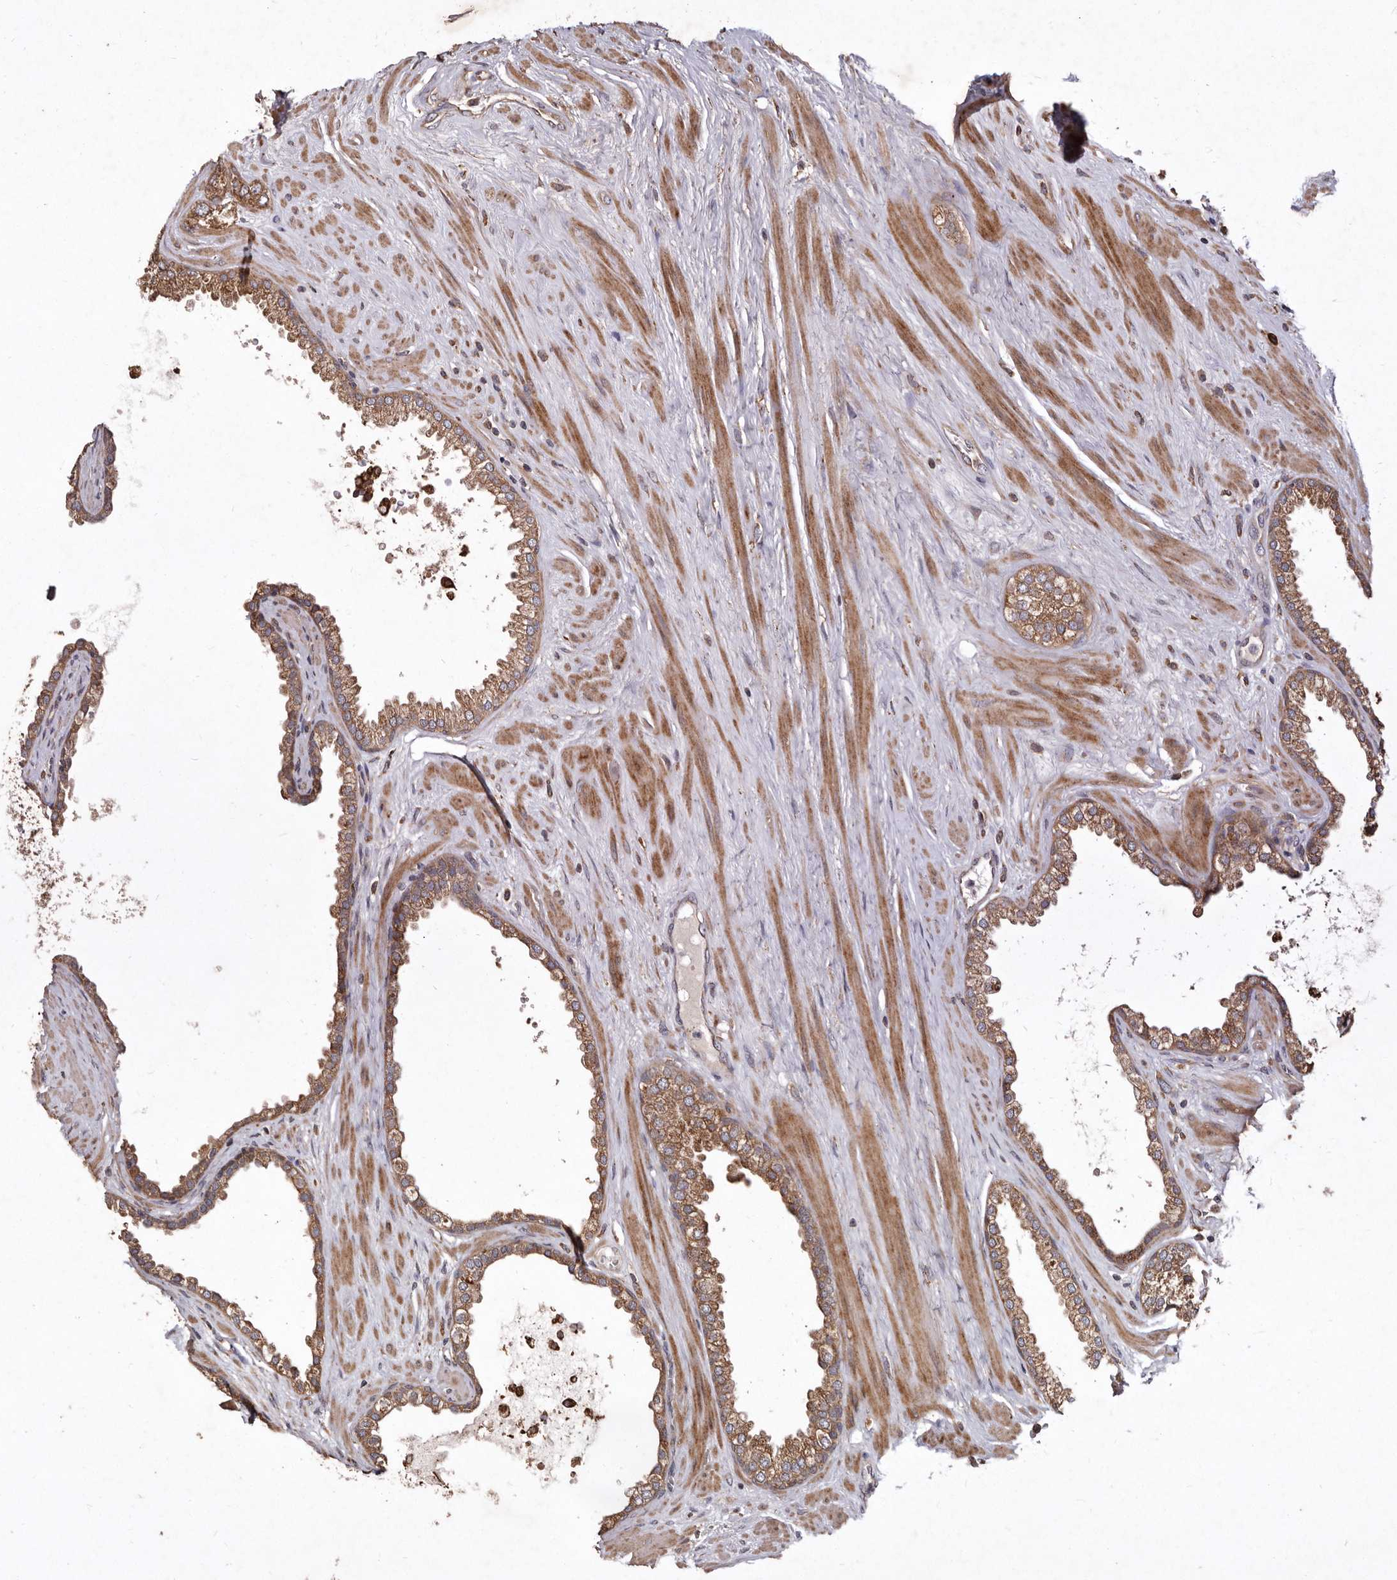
{"staining": {"intensity": "moderate", "quantity": ">75%", "location": "cytoplasmic/membranous"}, "tissue": "prostate cancer", "cell_type": "Tumor cells", "image_type": "cancer", "snomed": [{"axis": "morphology", "description": "Adenocarcinoma, Low grade"}, {"axis": "topography", "description": "Prostate"}], "caption": "Immunohistochemical staining of prostate adenocarcinoma (low-grade) exhibits medium levels of moderate cytoplasmic/membranous staining in approximately >75% of tumor cells.", "gene": "STEAP2", "patient": {"sex": "male", "age": 62}}